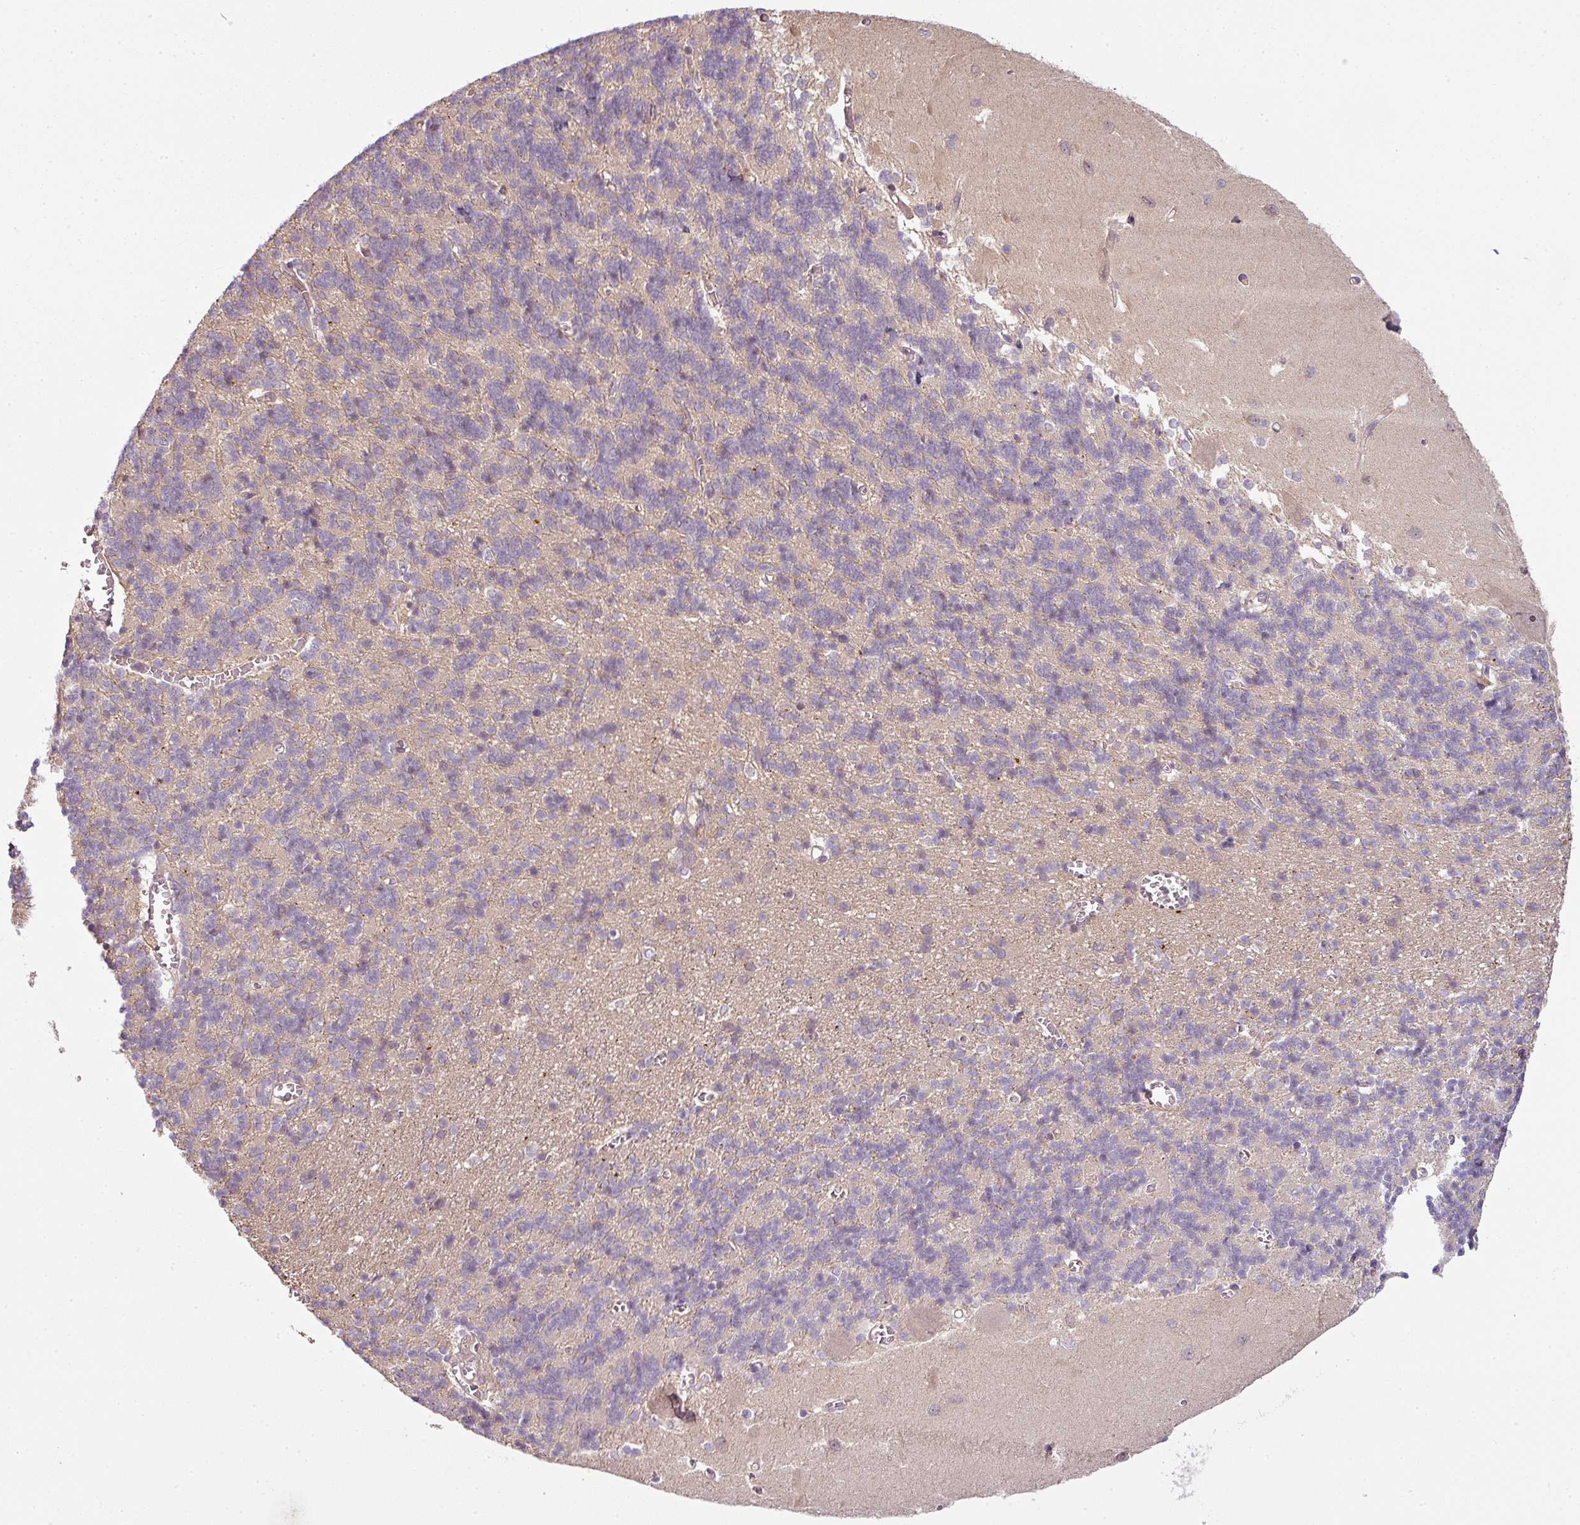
{"staining": {"intensity": "weak", "quantity": "25%-75%", "location": "cytoplasmic/membranous"}, "tissue": "cerebellum", "cell_type": "Cells in granular layer", "image_type": "normal", "snomed": [{"axis": "morphology", "description": "Normal tissue, NOS"}, {"axis": "topography", "description": "Cerebellum"}], "caption": "A low amount of weak cytoplasmic/membranous expression is seen in about 25%-75% of cells in granular layer in unremarkable cerebellum. The staining was performed using DAB (3,3'-diaminobenzidine) to visualize the protein expression in brown, while the nuclei were stained in blue with hematoxylin (Magnification: 20x).", "gene": "RNF31", "patient": {"sex": "male", "age": 37}}